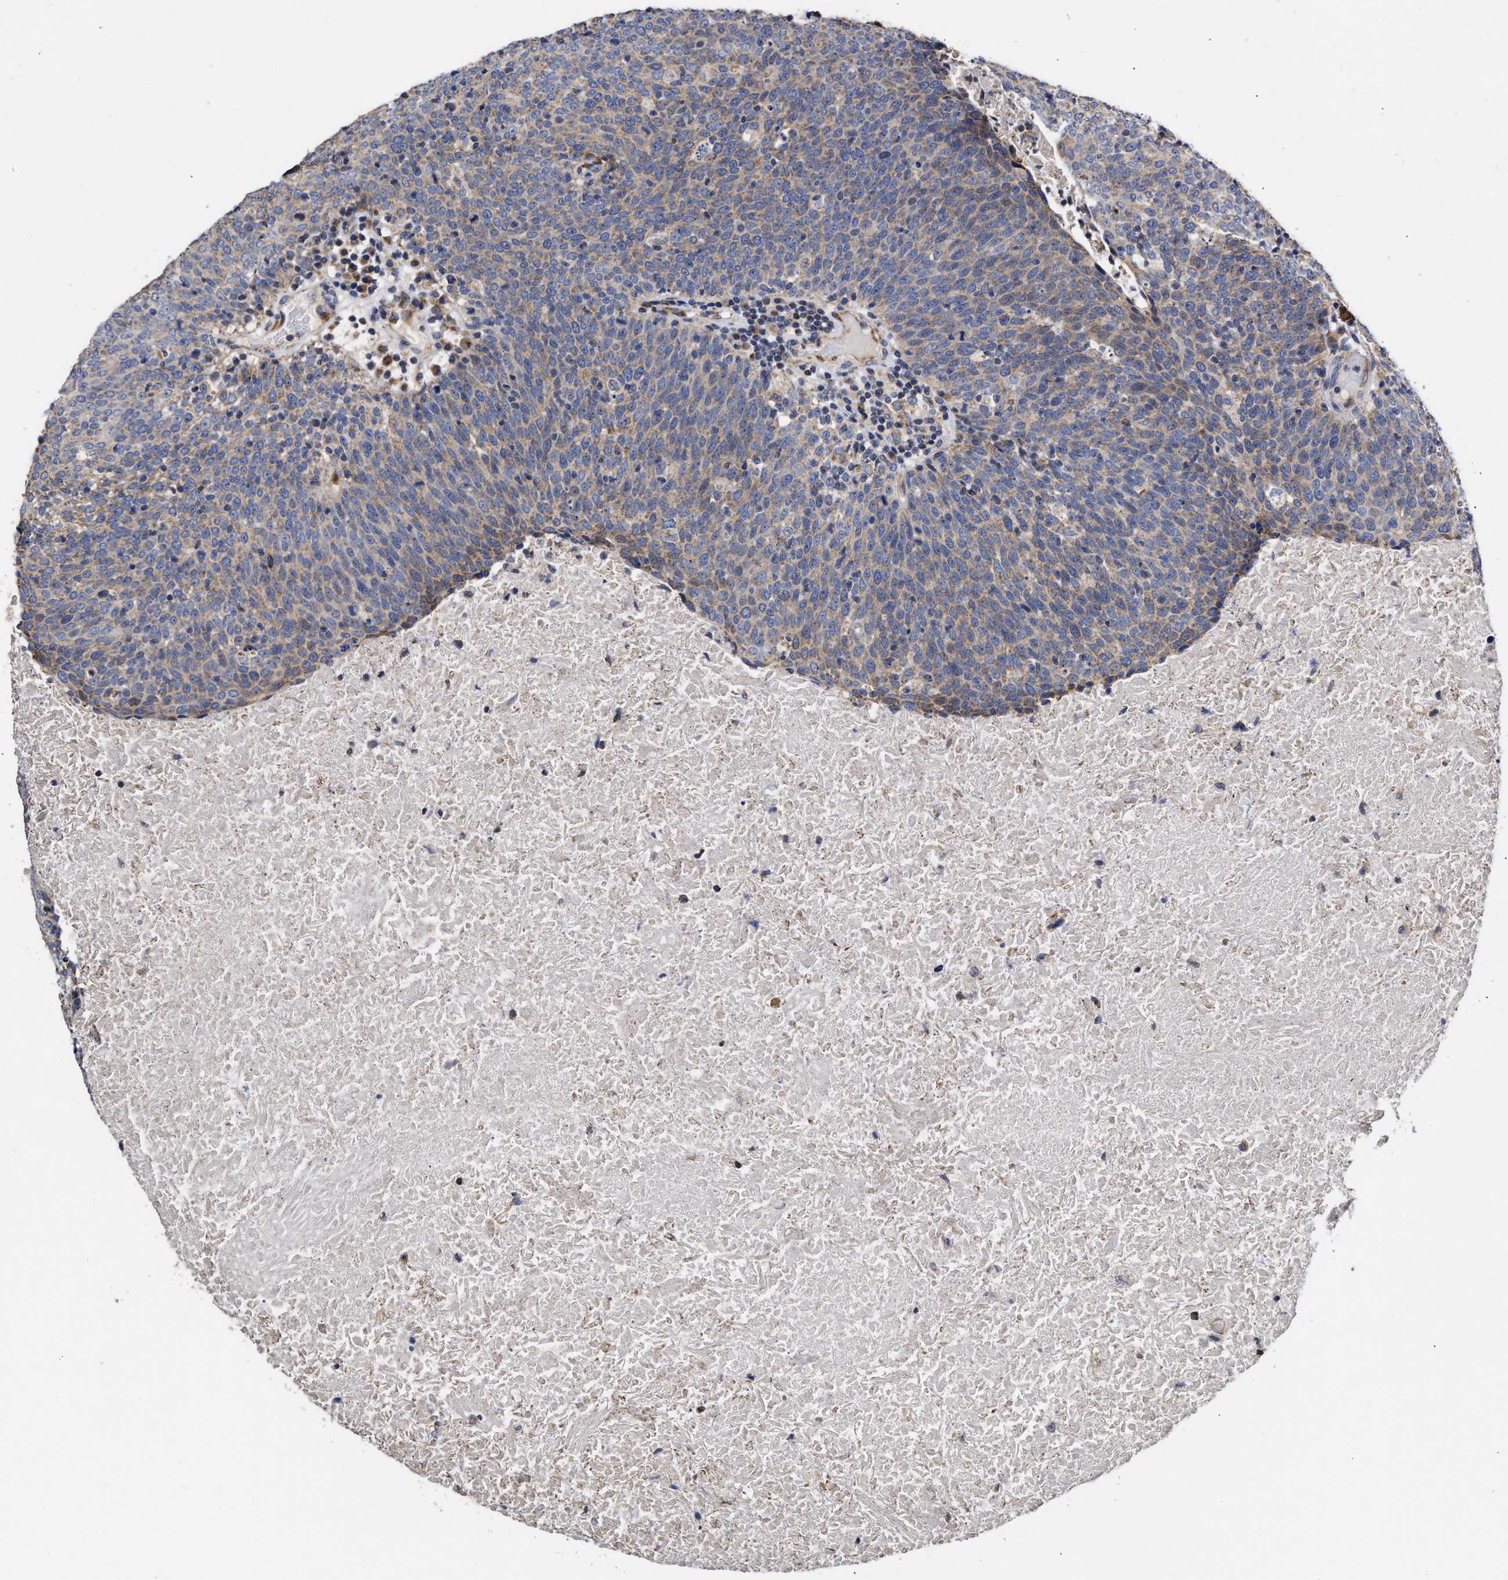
{"staining": {"intensity": "weak", "quantity": ">75%", "location": "cytoplasmic/membranous"}, "tissue": "head and neck cancer", "cell_type": "Tumor cells", "image_type": "cancer", "snomed": [{"axis": "morphology", "description": "Squamous cell carcinoma, NOS"}, {"axis": "morphology", "description": "Squamous cell carcinoma, metastatic, NOS"}, {"axis": "topography", "description": "Lymph node"}, {"axis": "topography", "description": "Head-Neck"}], "caption": "Immunohistochemical staining of human head and neck cancer (metastatic squamous cell carcinoma) exhibits weak cytoplasmic/membranous protein expression in approximately >75% of tumor cells.", "gene": "MALSU1", "patient": {"sex": "male", "age": 62}}